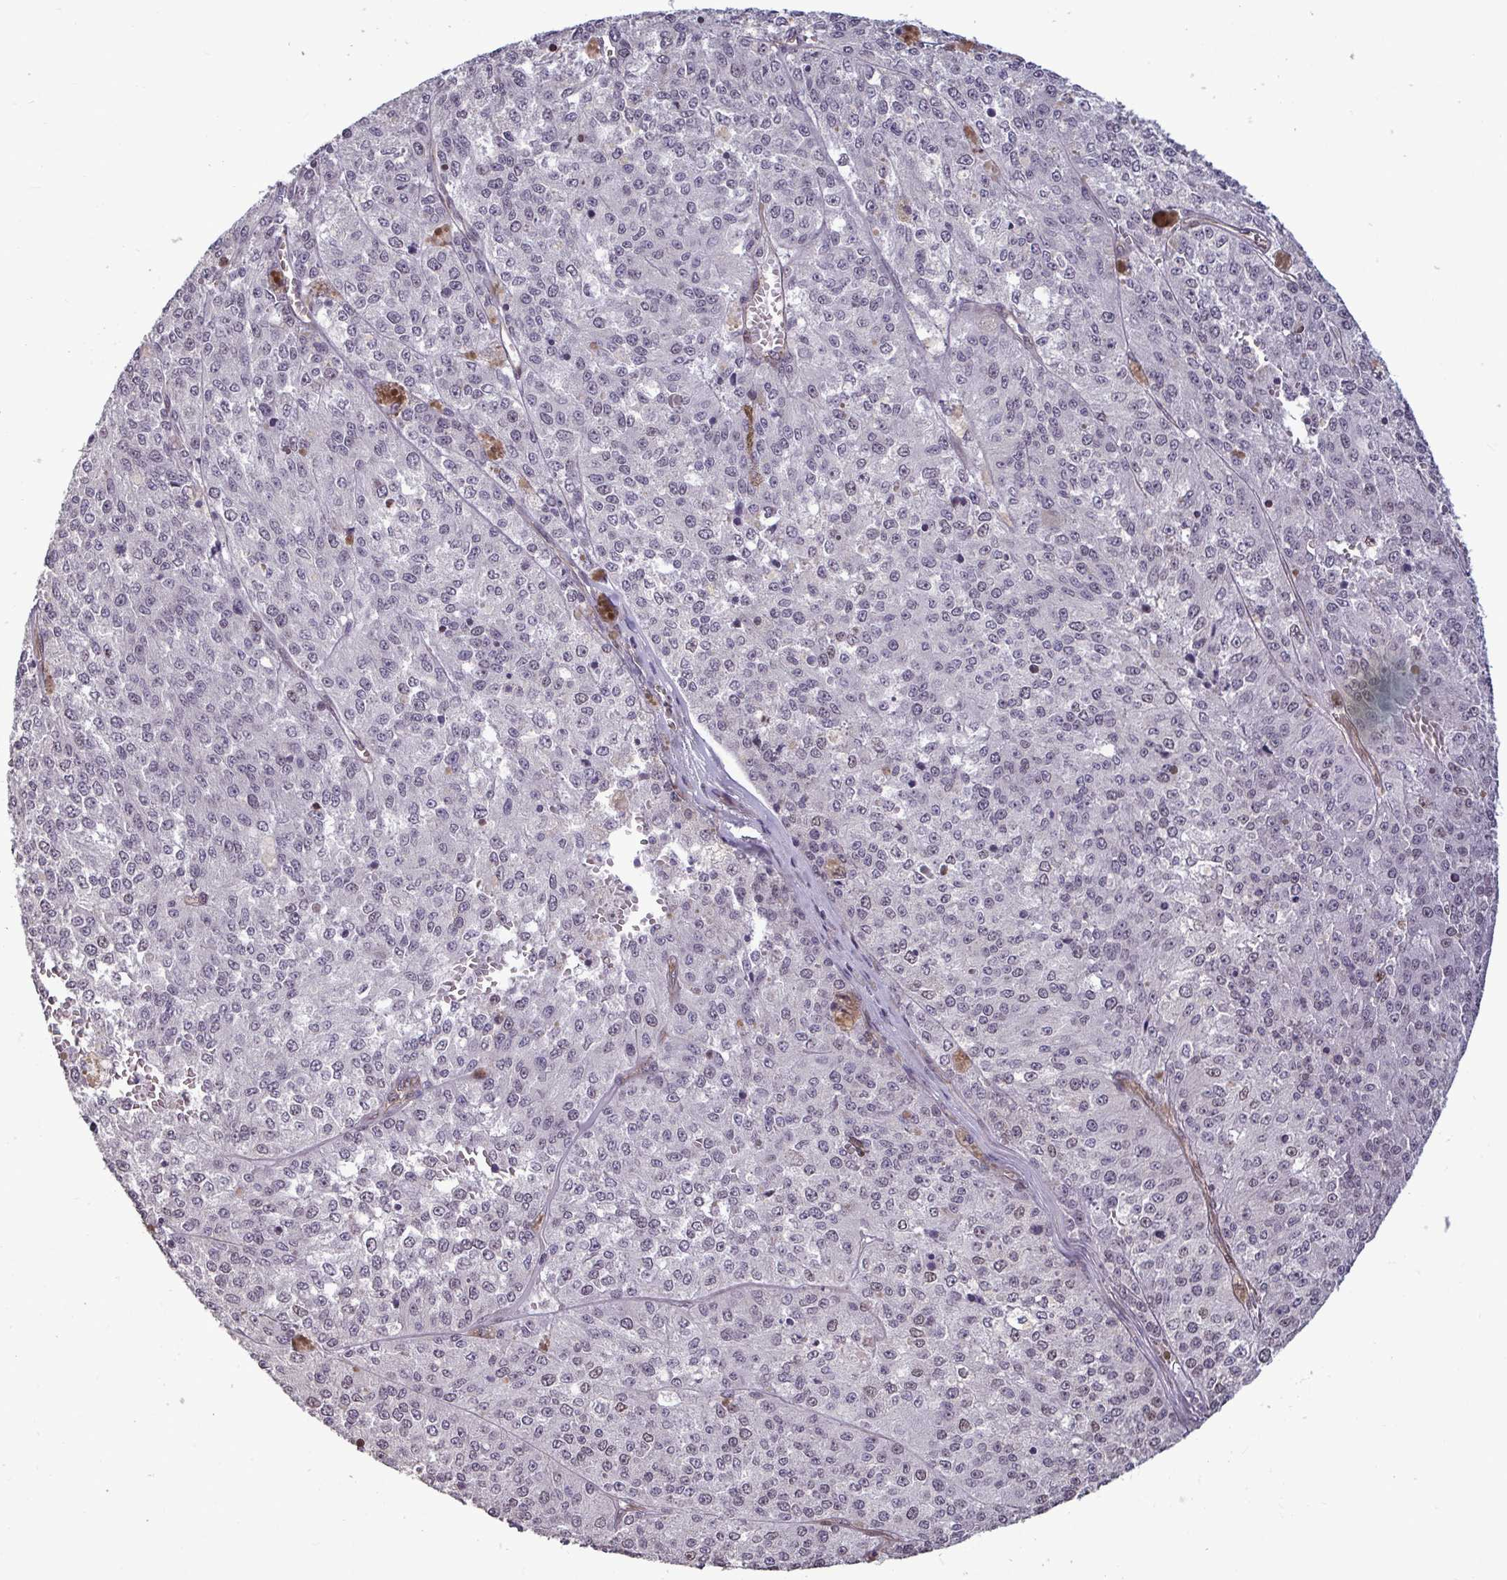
{"staining": {"intensity": "negative", "quantity": "none", "location": "none"}, "tissue": "melanoma", "cell_type": "Tumor cells", "image_type": "cancer", "snomed": [{"axis": "morphology", "description": "Malignant melanoma, Metastatic site"}, {"axis": "topography", "description": "Lymph node"}], "caption": "Tumor cells are negative for brown protein staining in melanoma.", "gene": "IPO5", "patient": {"sex": "female", "age": 64}}